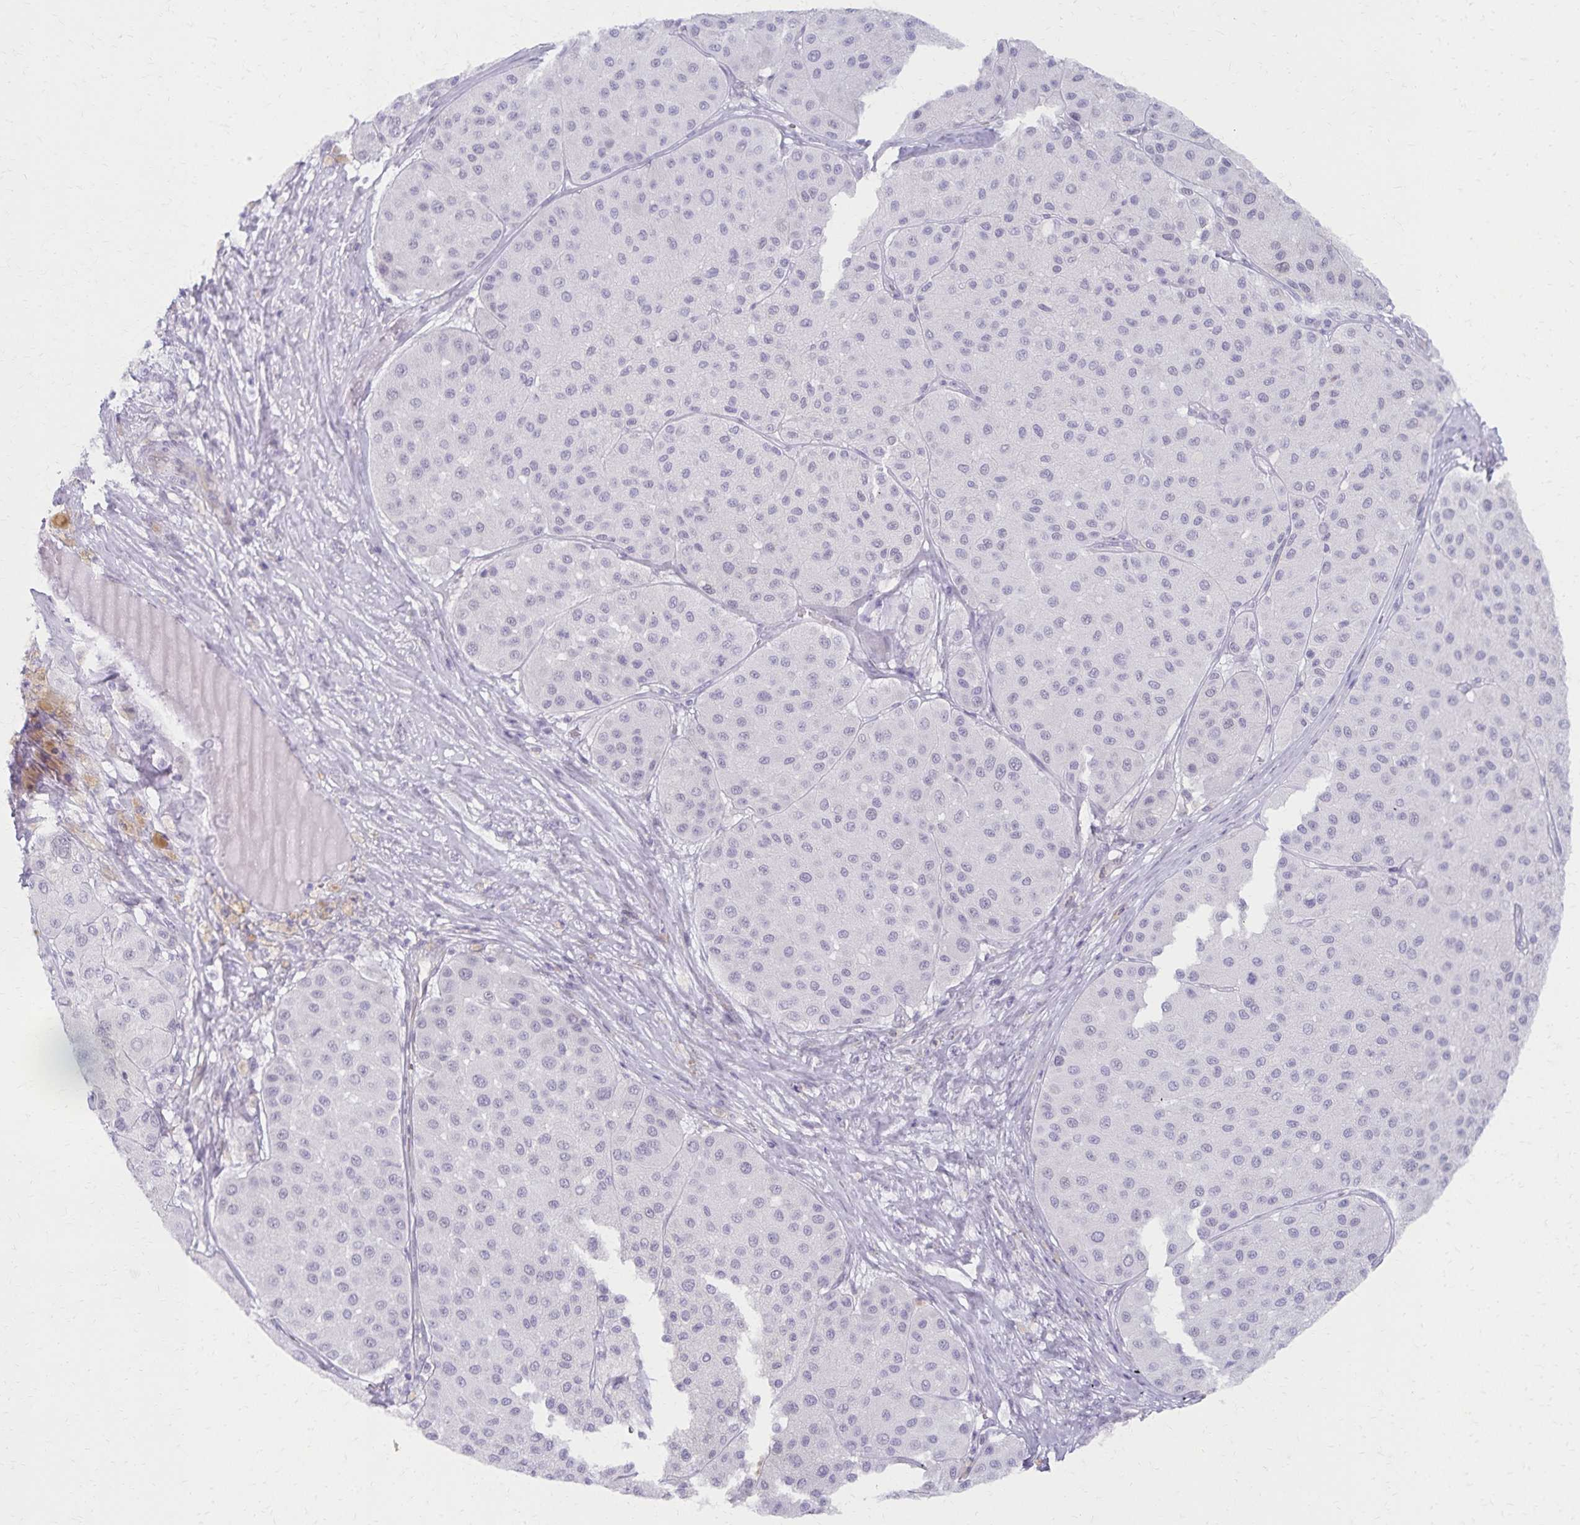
{"staining": {"intensity": "negative", "quantity": "none", "location": "none"}, "tissue": "melanoma", "cell_type": "Tumor cells", "image_type": "cancer", "snomed": [{"axis": "morphology", "description": "Malignant melanoma, Metastatic site"}, {"axis": "topography", "description": "Smooth muscle"}], "caption": "The photomicrograph displays no significant staining in tumor cells of malignant melanoma (metastatic site).", "gene": "MORC4", "patient": {"sex": "male", "age": 41}}